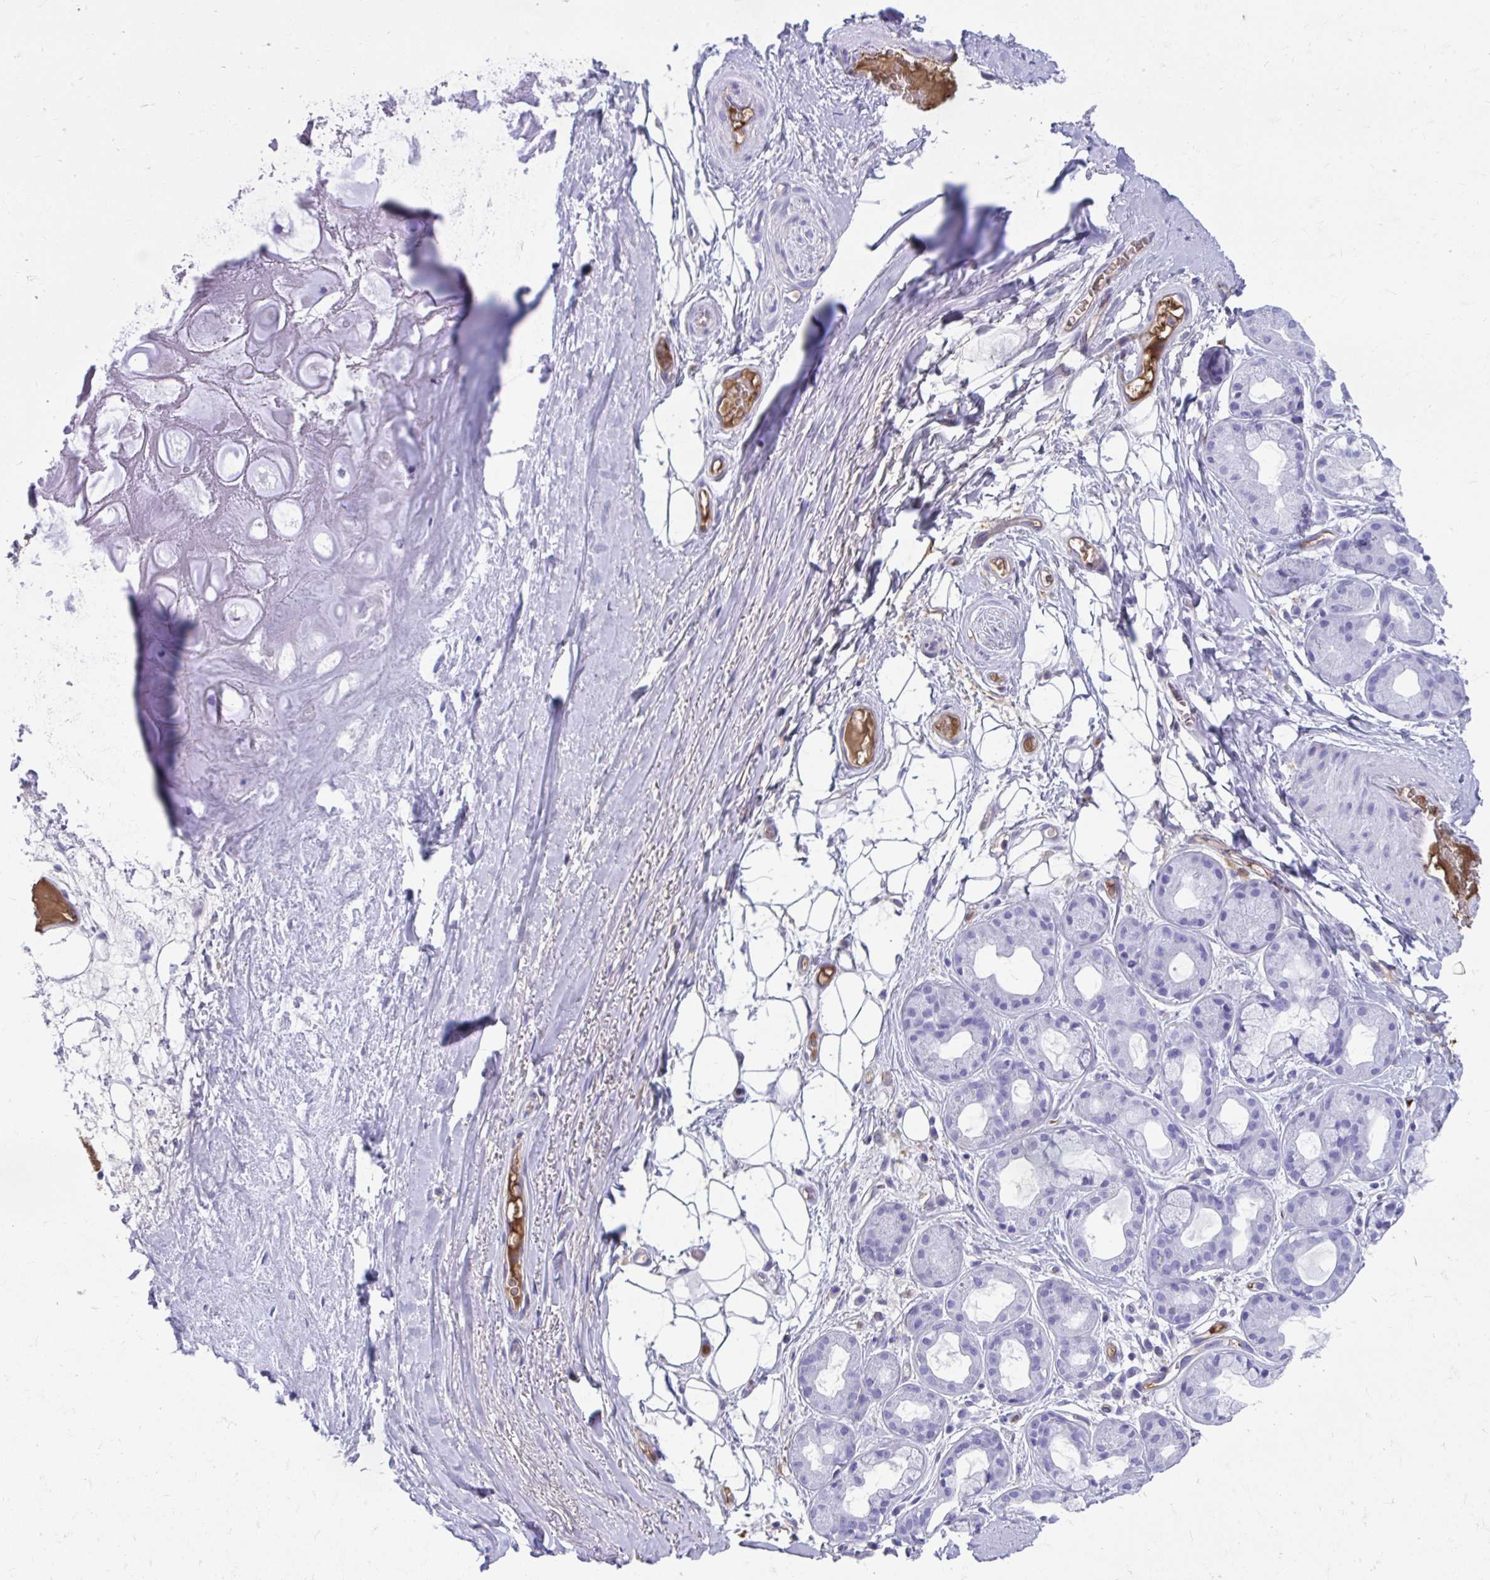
{"staining": {"intensity": "negative", "quantity": "none", "location": "none"}, "tissue": "adipose tissue", "cell_type": "Adipocytes", "image_type": "normal", "snomed": [{"axis": "morphology", "description": "Normal tissue, NOS"}, {"axis": "topography", "description": "Lymph node"}, {"axis": "topography", "description": "Cartilage tissue"}, {"axis": "topography", "description": "Nasopharynx"}], "caption": "IHC micrograph of normal human adipose tissue stained for a protein (brown), which displays no positivity in adipocytes.", "gene": "SMIM9", "patient": {"sex": "male", "age": 63}}